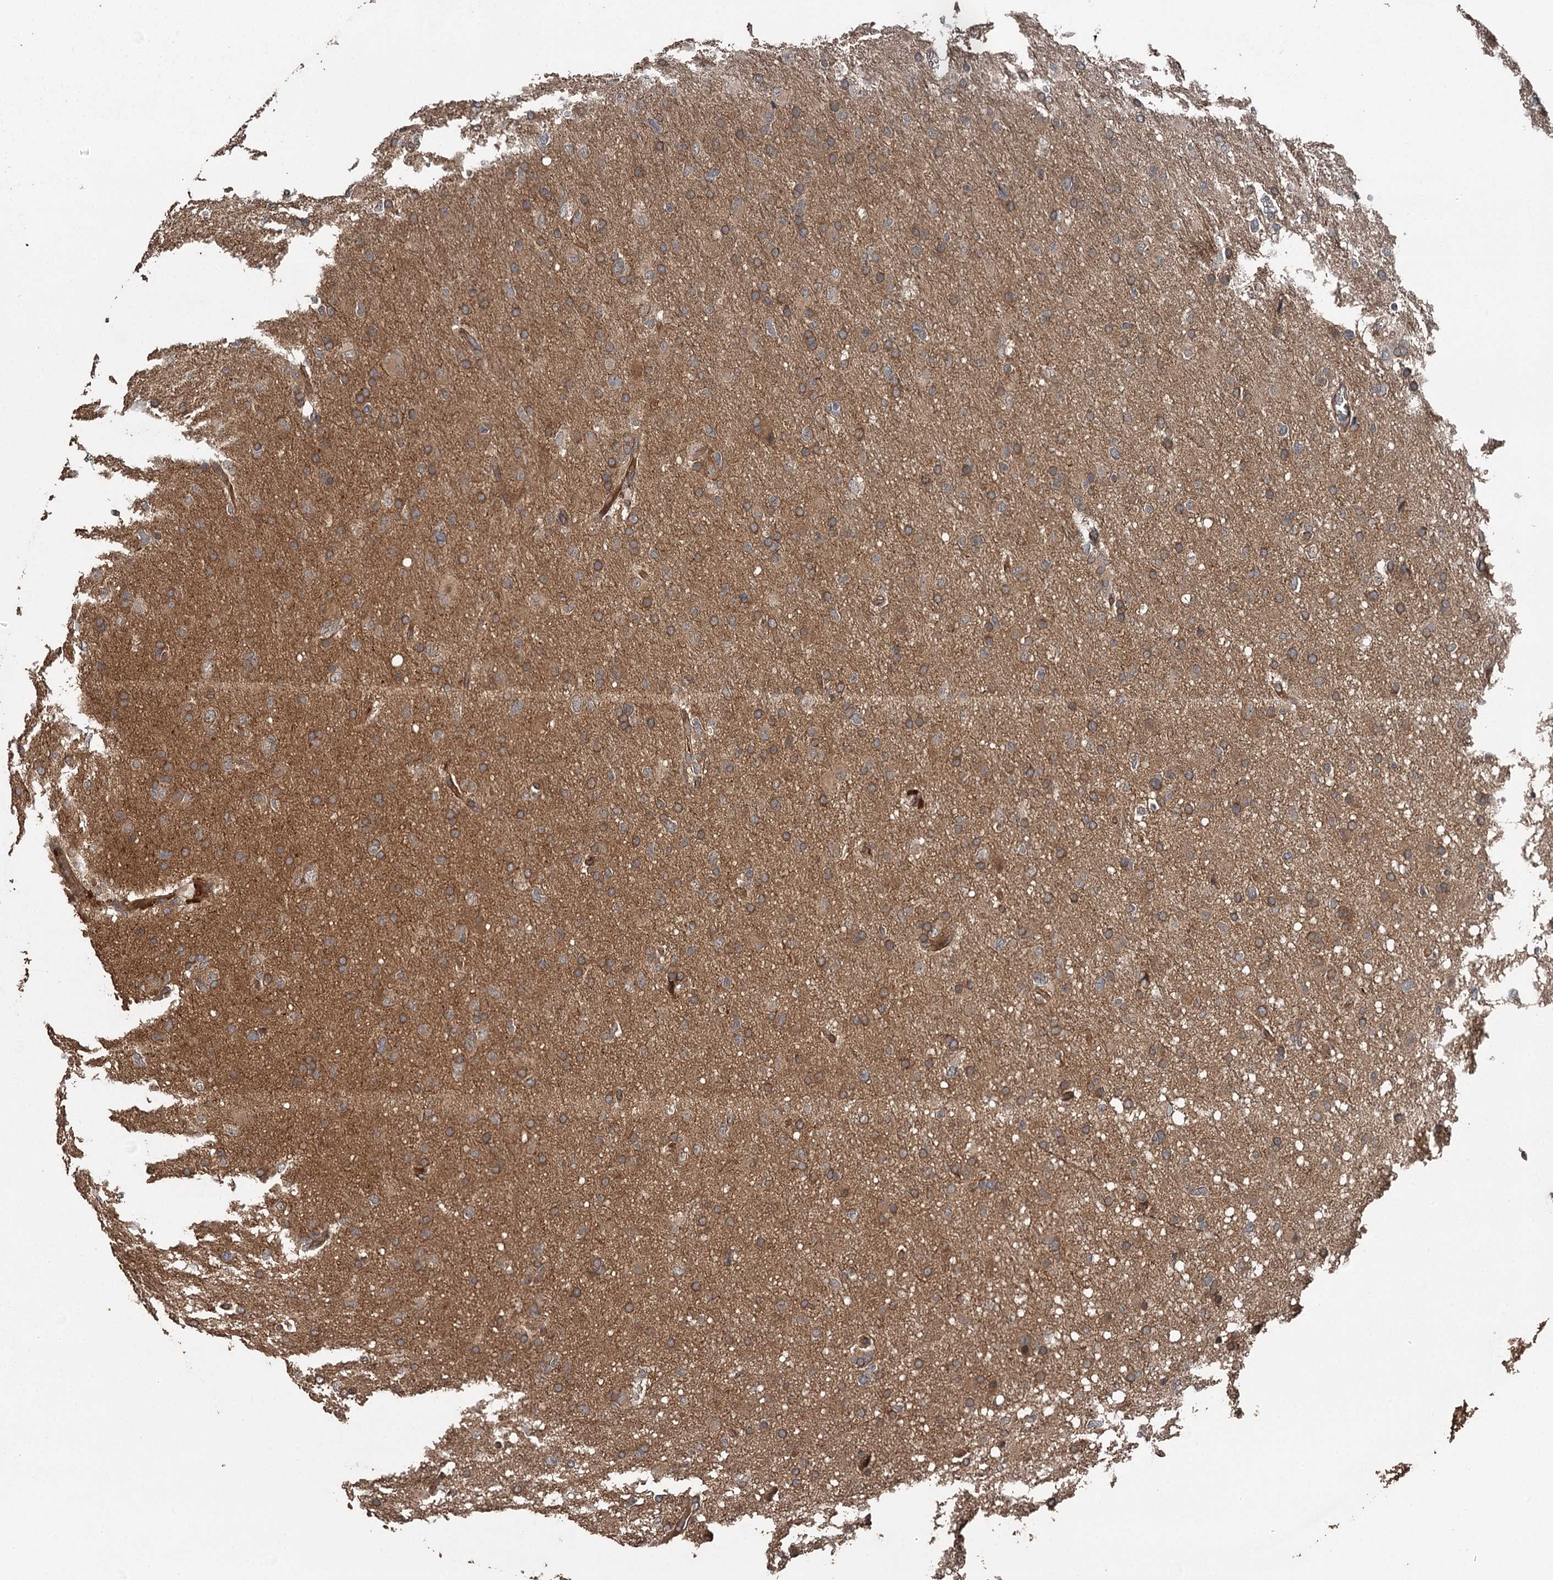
{"staining": {"intensity": "moderate", "quantity": ">75%", "location": "cytoplasmic/membranous"}, "tissue": "glioma", "cell_type": "Tumor cells", "image_type": "cancer", "snomed": [{"axis": "morphology", "description": "Glioma, malignant, High grade"}, {"axis": "topography", "description": "Cerebral cortex"}], "caption": "Tumor cells show moderate cytoplasmic/membranous positivity in about >75% of cells in glioma.", "gene": "RAB21", "patient": {"sex": "female", "age": 36}}